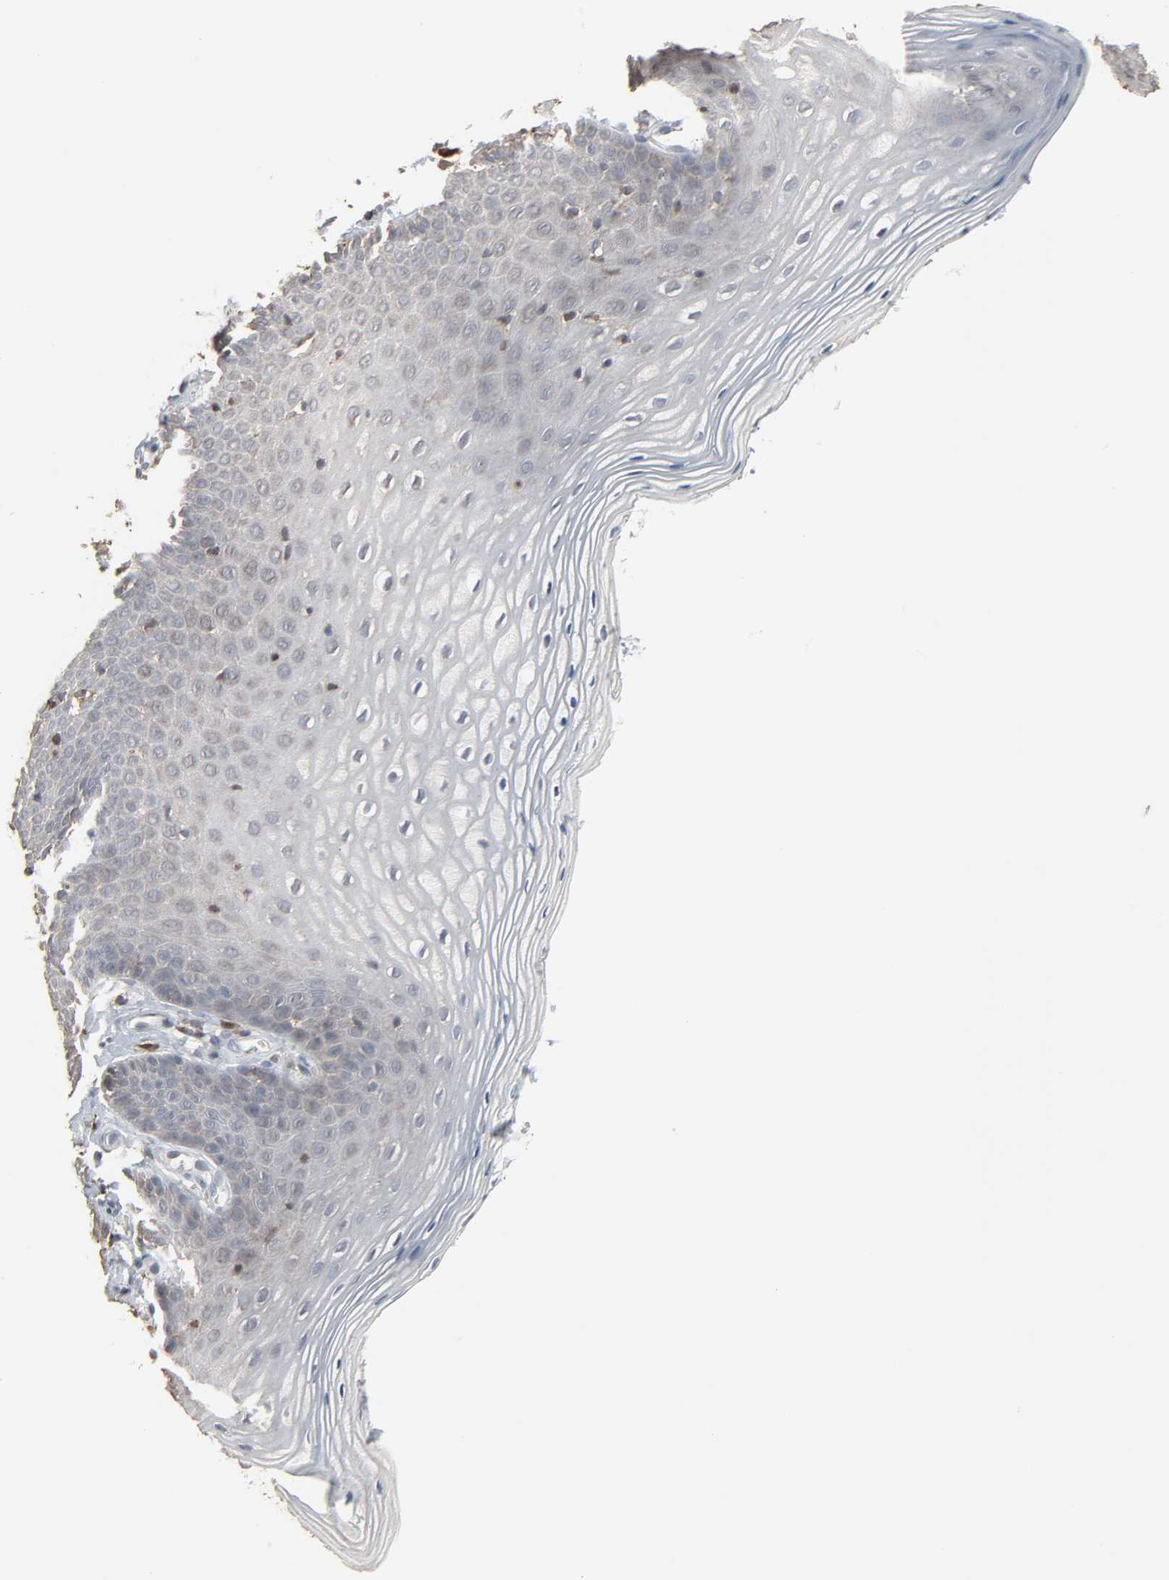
{"staining": {"intensity": "weak", "quantity": "<25%", "location": "cytoplasmic/membranous"}, "tissue": "vagina", "cell_type": "Squamous epithelial cells", "image_type": "normal", "snomed": [{"axis": "morphology", "description": "Normal tissue, NOS"}, {"axis": "topography", "description": "Vagina"}], "caption": "Human vagina stained for a protein using immunohistochemistry (IHC) reveals no staining in squamous epithelial cells.", "gene": "DOCK8", "patient": {"sex": "female", "age": 55}}